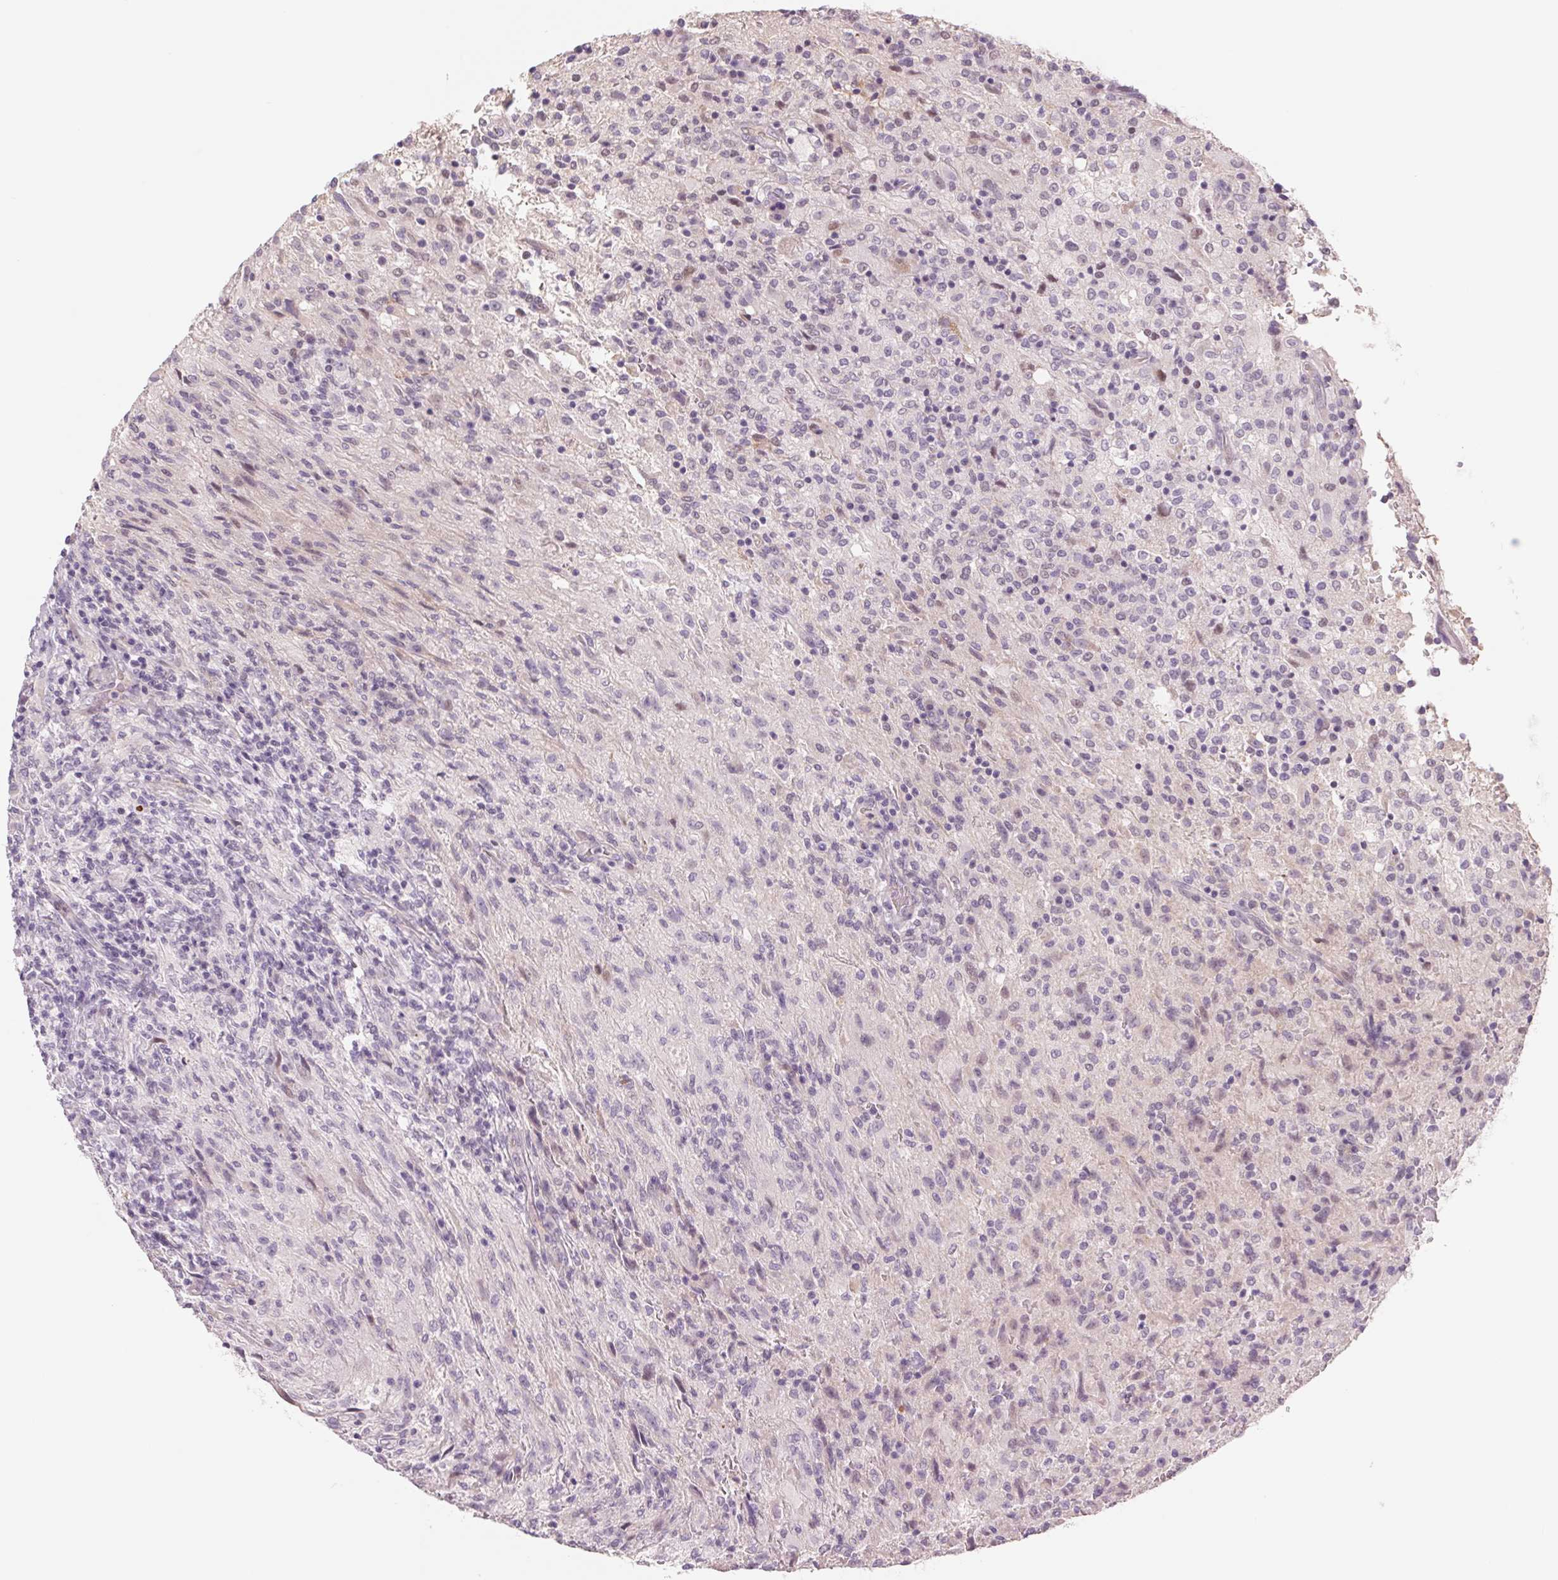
{"staining": {"intensity": "negative", "quantity": "none", "location": "none"}, "tissue": "glioma", "cell_type": "Tumor cells", "image_type": "cancer", "snomed": [{"axis": "morphology", "description": "Glioma, malignant, High grade"}, {"axis": "topography", "description": "Brain"}], "caption": "Immunohistochemistry (IHC) micrograph of malignant glioma (high-grade) stained for a protein (brown), which shows no expression in tumor cells.", "gene": "KRT1", "patient": {"sex": "male", "age": 68}}